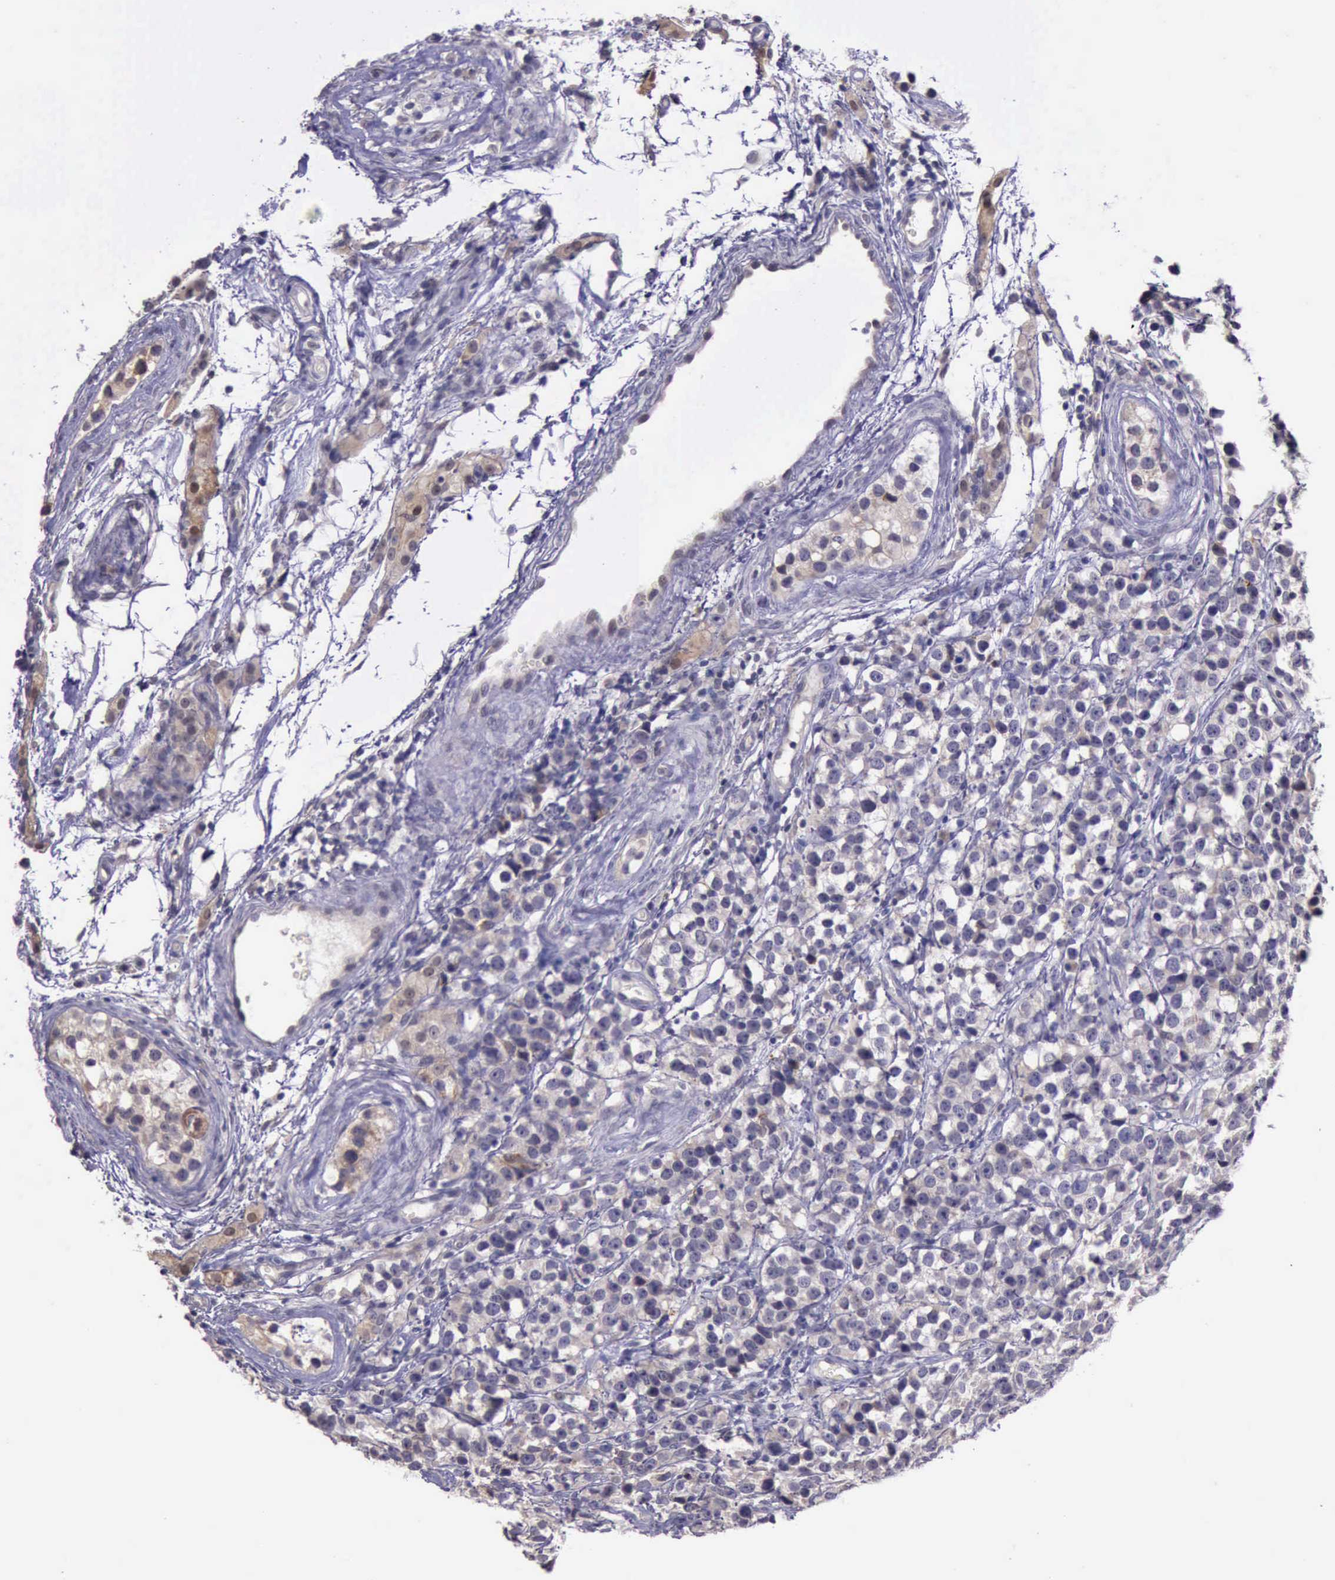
{"staining": {"intensity": "weak", "quantity": ">75%", "location": "cytoplasmic/membranous"}, "tissue": "testis cancer", "cell_type": "Tumor cells", "image_type": "cancer", "snomed": [{"axis": "morphology", "description": "Seminoma, NOS"}, {"axis": "topography", "description": "Testis"}], "caption": "Immunohistochemistry photomicrograph of neoplastic tissue: human seminoma (testis) stained using IHC displays low levels of weak protein expression localized specifically in the cytoplasmic/membranous of tumor cells, appearing as a cytoplasmic/membranous brown color.", "gene": "PLEK2", "patient": {"sex": "male", "age": 25}}